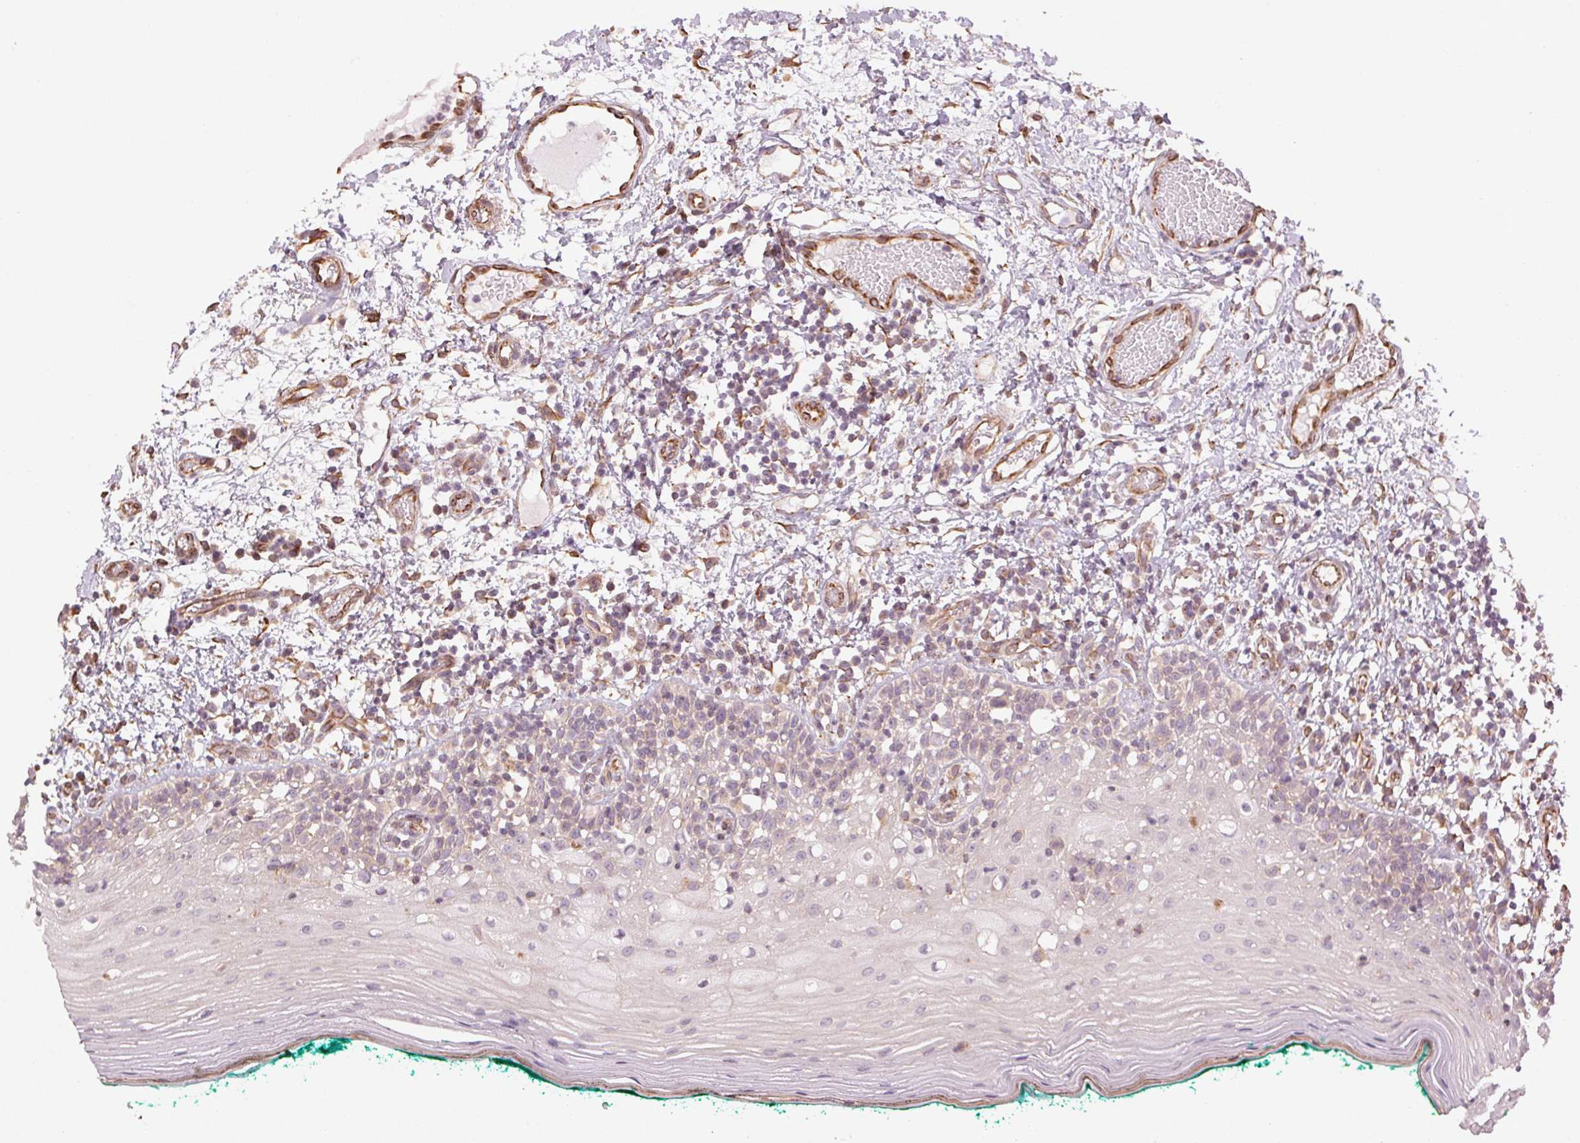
{"staining": {"intensity": "negative", "quantity": "none", "location": "none"}, "tissue": "oral mucosa", "cell_type": "Squamous epithelial cells", "image_type": "normal", "snomed": [{"axis": "morphology", "description": "Normal tissue, NOS"}, {"axis": "topography", "description": "Oral tissue"}], "caption": "Immunohistochemistry (IHC) of unremarkable human oral mucosa displays no expression in squamous epithelial cells.", "gene": "CCSER1", "patient": {"sex": "female", "age": 83}}